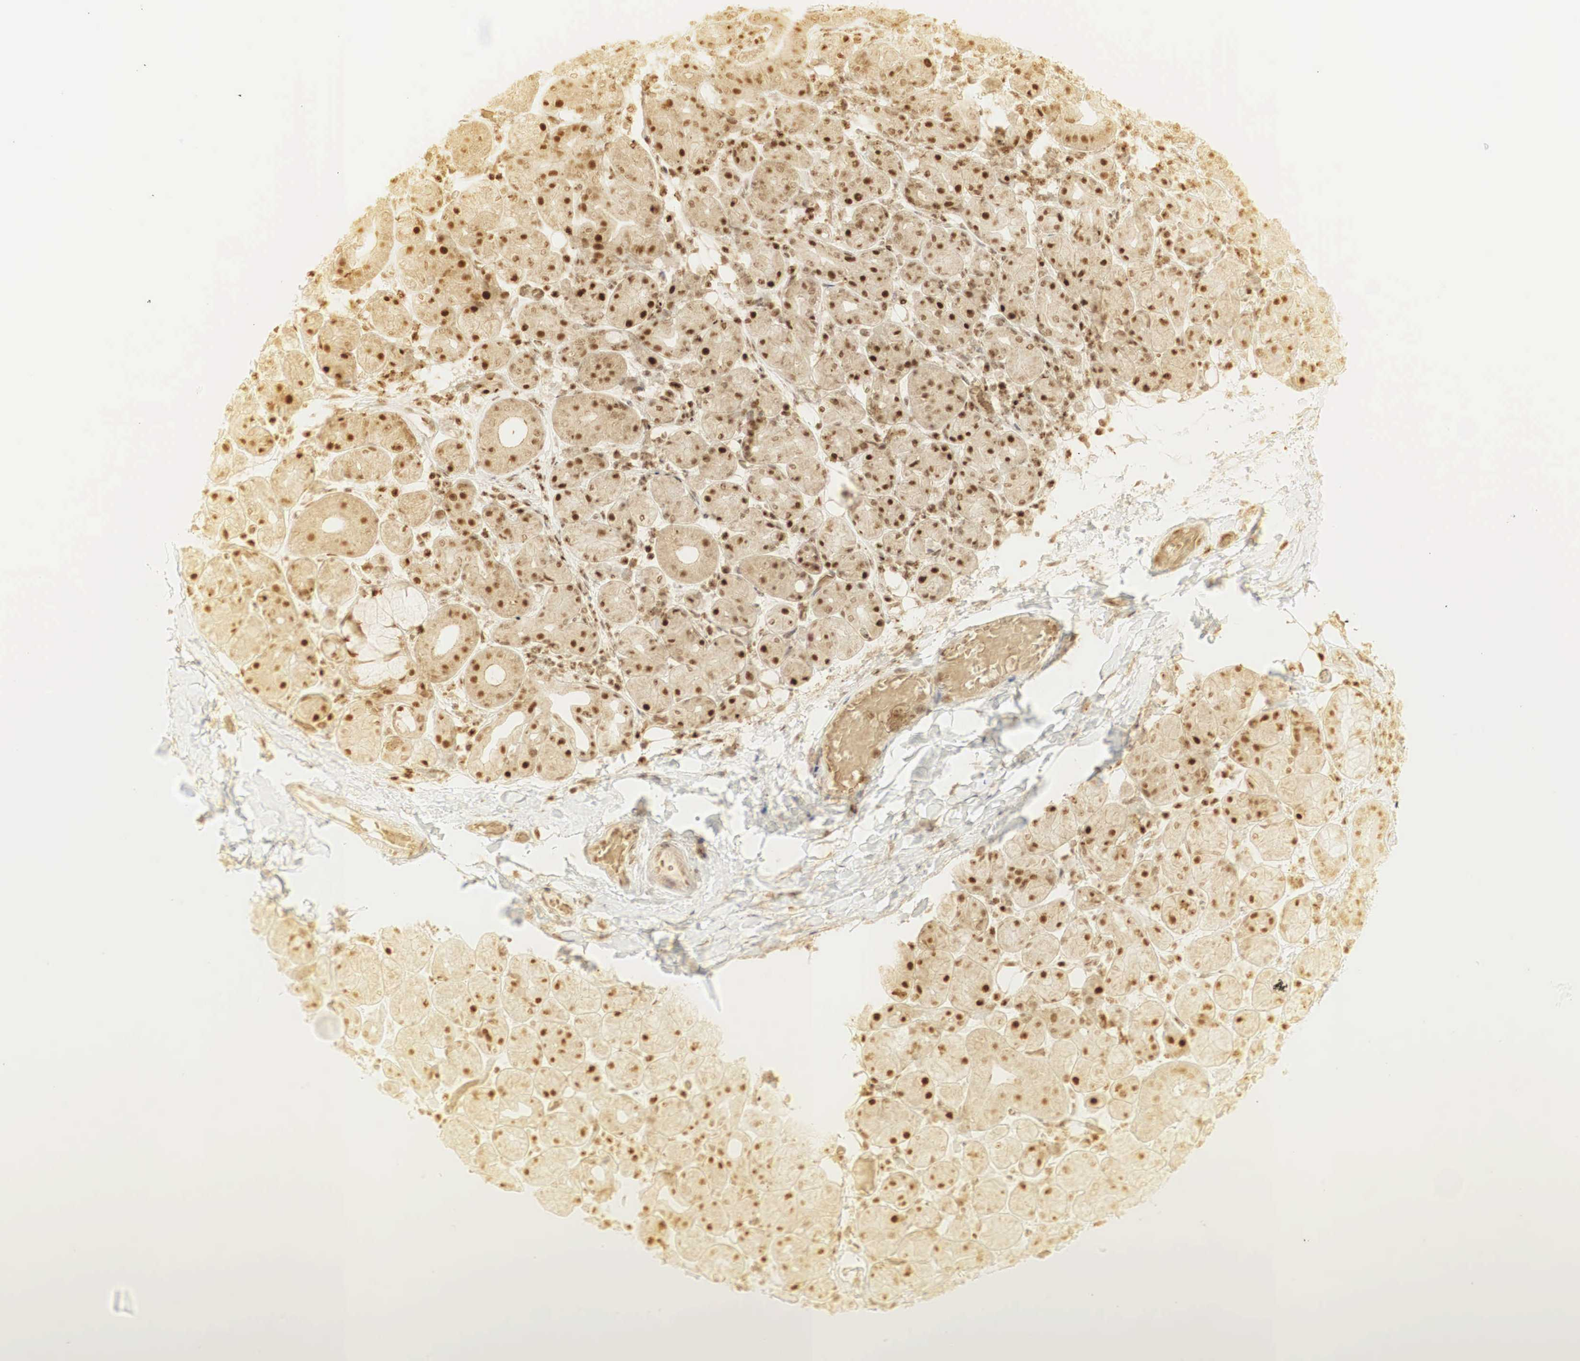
{"staining": {"intensity": "moderate", "quantity": ">75%", "location": "cytoplasmic/membranous,nuclear"}, "tissue": "salivary gland", "cell_type": "Glandular cells", "image_type": "normal", "snomed": [{"axis": "morphology", "description": "Normal tissue, NOS"}, {"axis": "topography", "description": "Salivary gland"}, {"axis": "topography", "description": "Peripheral nerve tissue"}], "caption": "Immunohistochemical staining of unremarkable salivary gland displays medium levels of moderate cytoplasmic/membranous,nuclear staining in approximately >75% of glandular cells. Nuclei are stained in blue.", "gene": "RNF113A", "patient": {"sex": "male", "age": 62}}